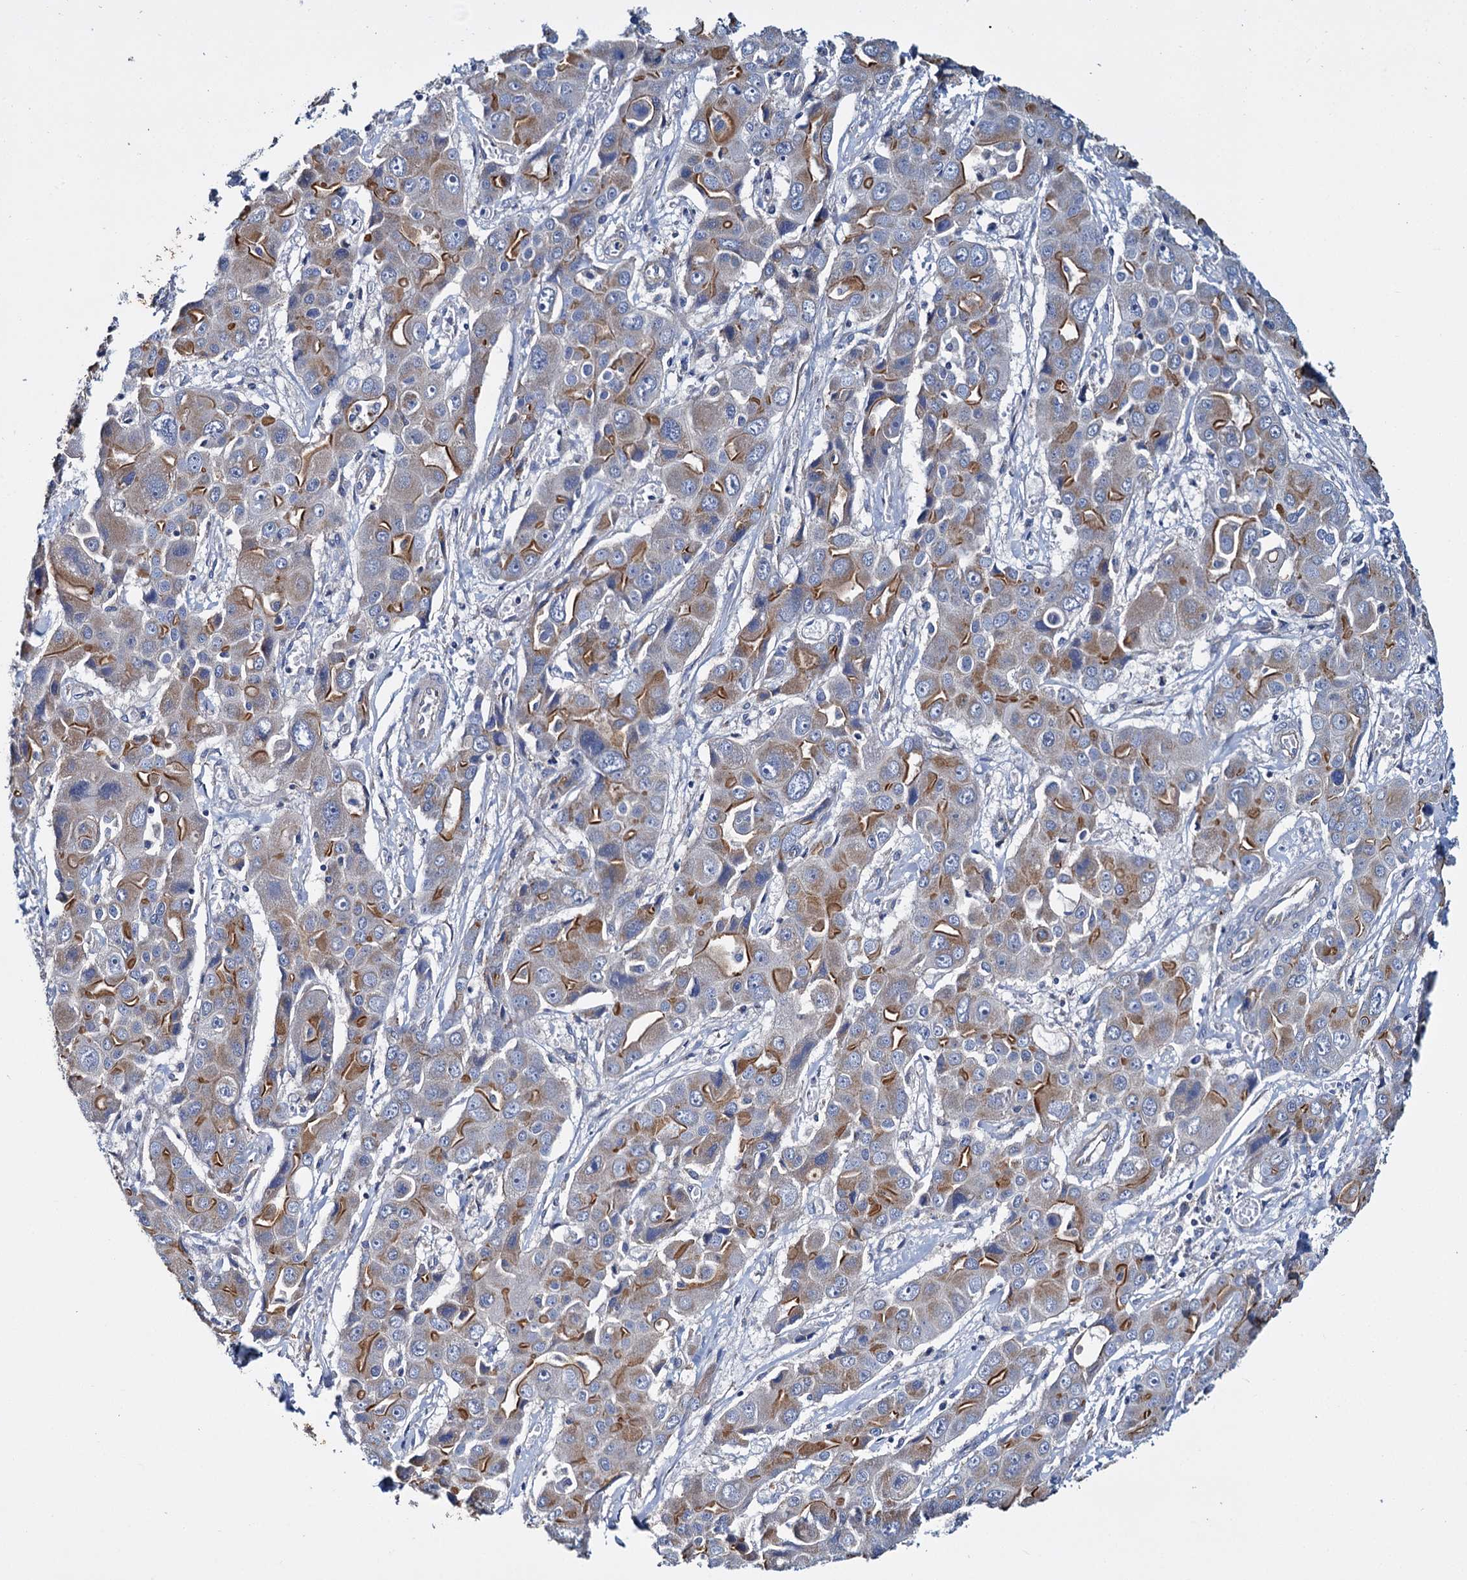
{"staining": {"intensity": "strong", "quantity": "25%-75%", "location": "cytoplasmic/membranous"}, "tissue": "liver cancer", "cell_type": "Tumor cells", "image_type": "cancer", "snomed": [{"axis": "morphology", "description": "Cholangiocarcinoma"}, {"axis": "topography", "description": "Liver"}], "caption": "IHC of human liver cholangiocarcinoma displays high levels of strong cytoplasmic/membranous staining in approximately 25%-75% of tumor cells.", "gene": "CEP295", "patient": {"sex": "male", "age": 67}}